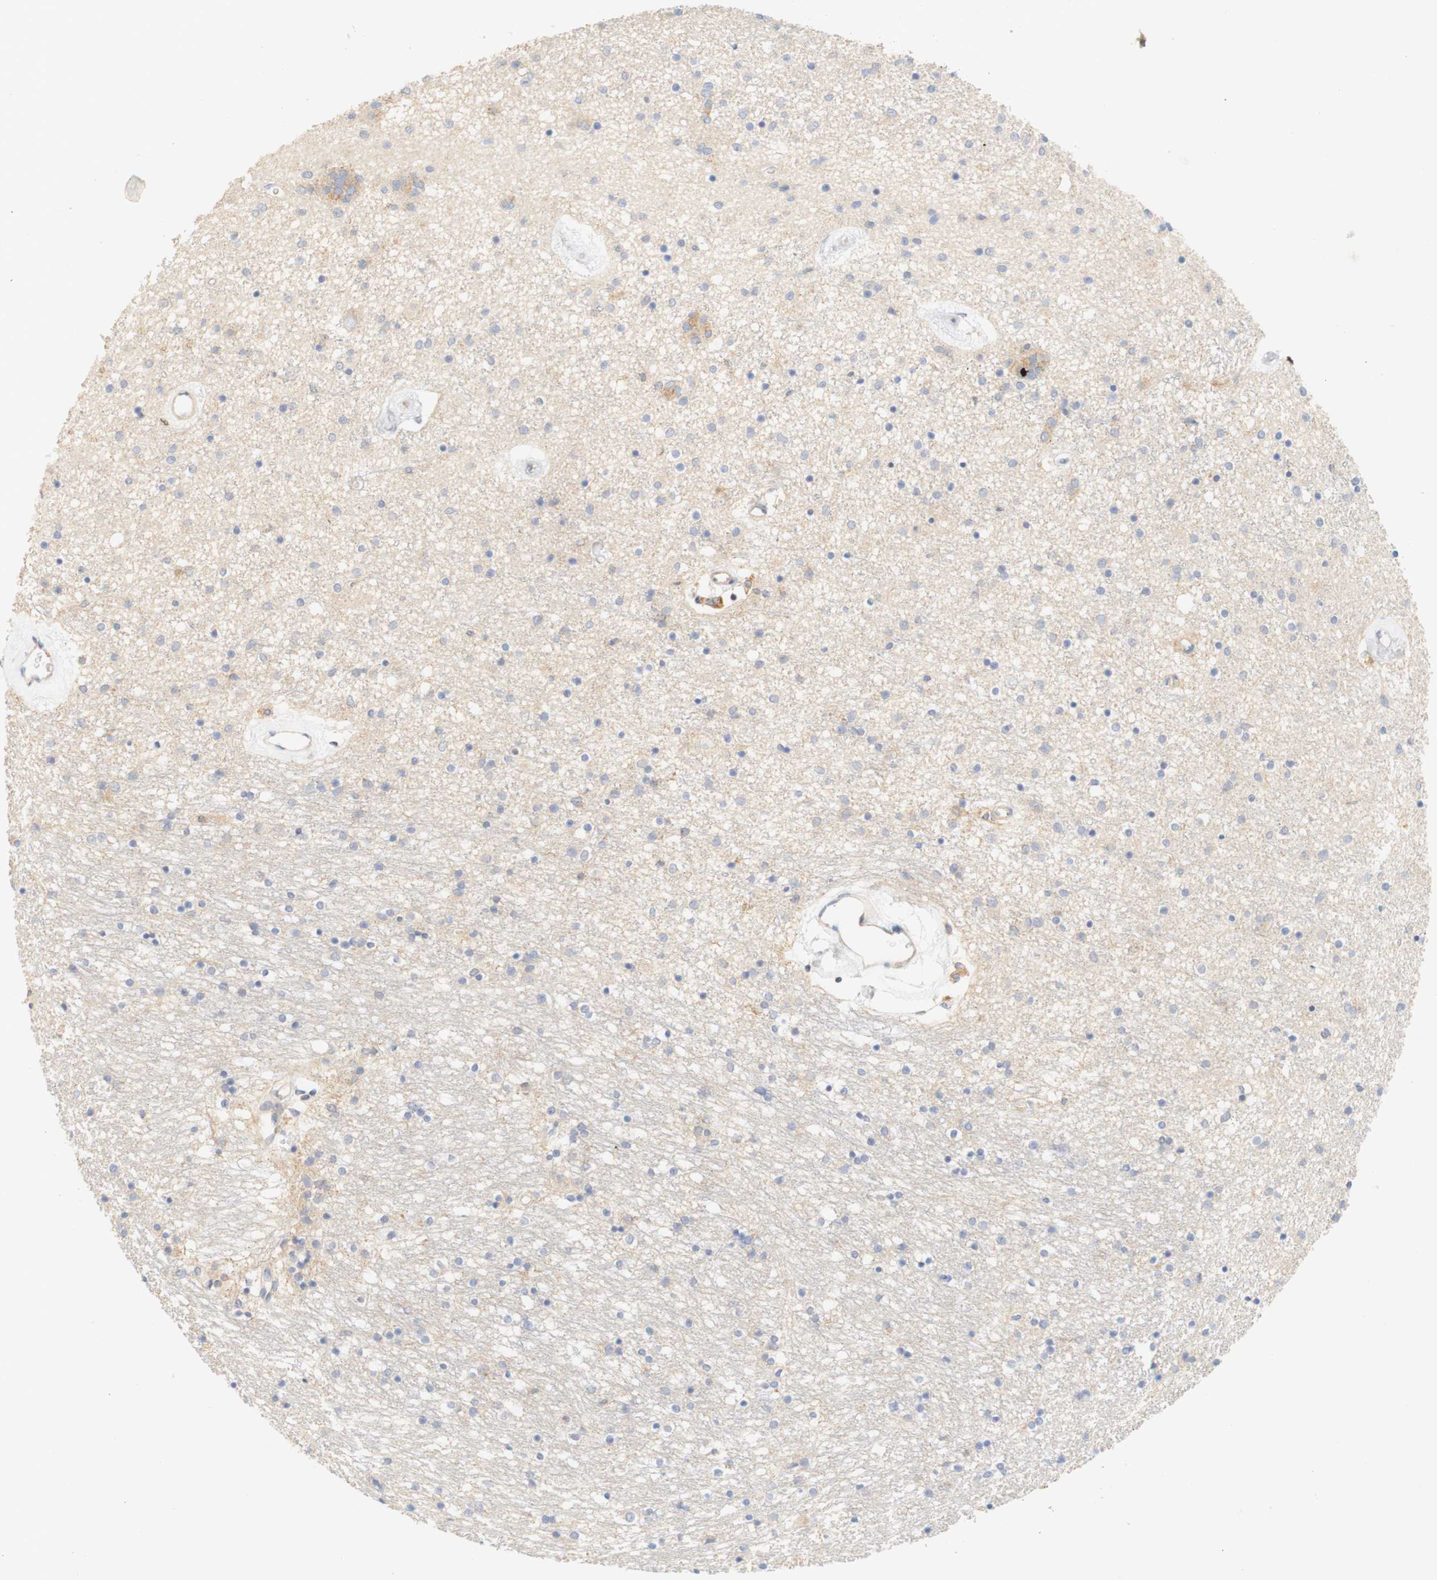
{"staining": {"intensity": "negative", "quantity": "none", "location": "none"}, "tissue": "caudate", "cell_type": "Glial cells", "image_type": "normal", "snomed": [{"axis": "morphology", "description": "Normal tissue, NOS"}, {"axis": "topography", "description": "Lateral ventricle wall"}], "caption": "This is an immunohistochemistry (IHC) micrograph of benign caudate. There is no positivity in glial cells.", "gene": "PCDH7", "patient": {"sex": "female", "age": 54}}